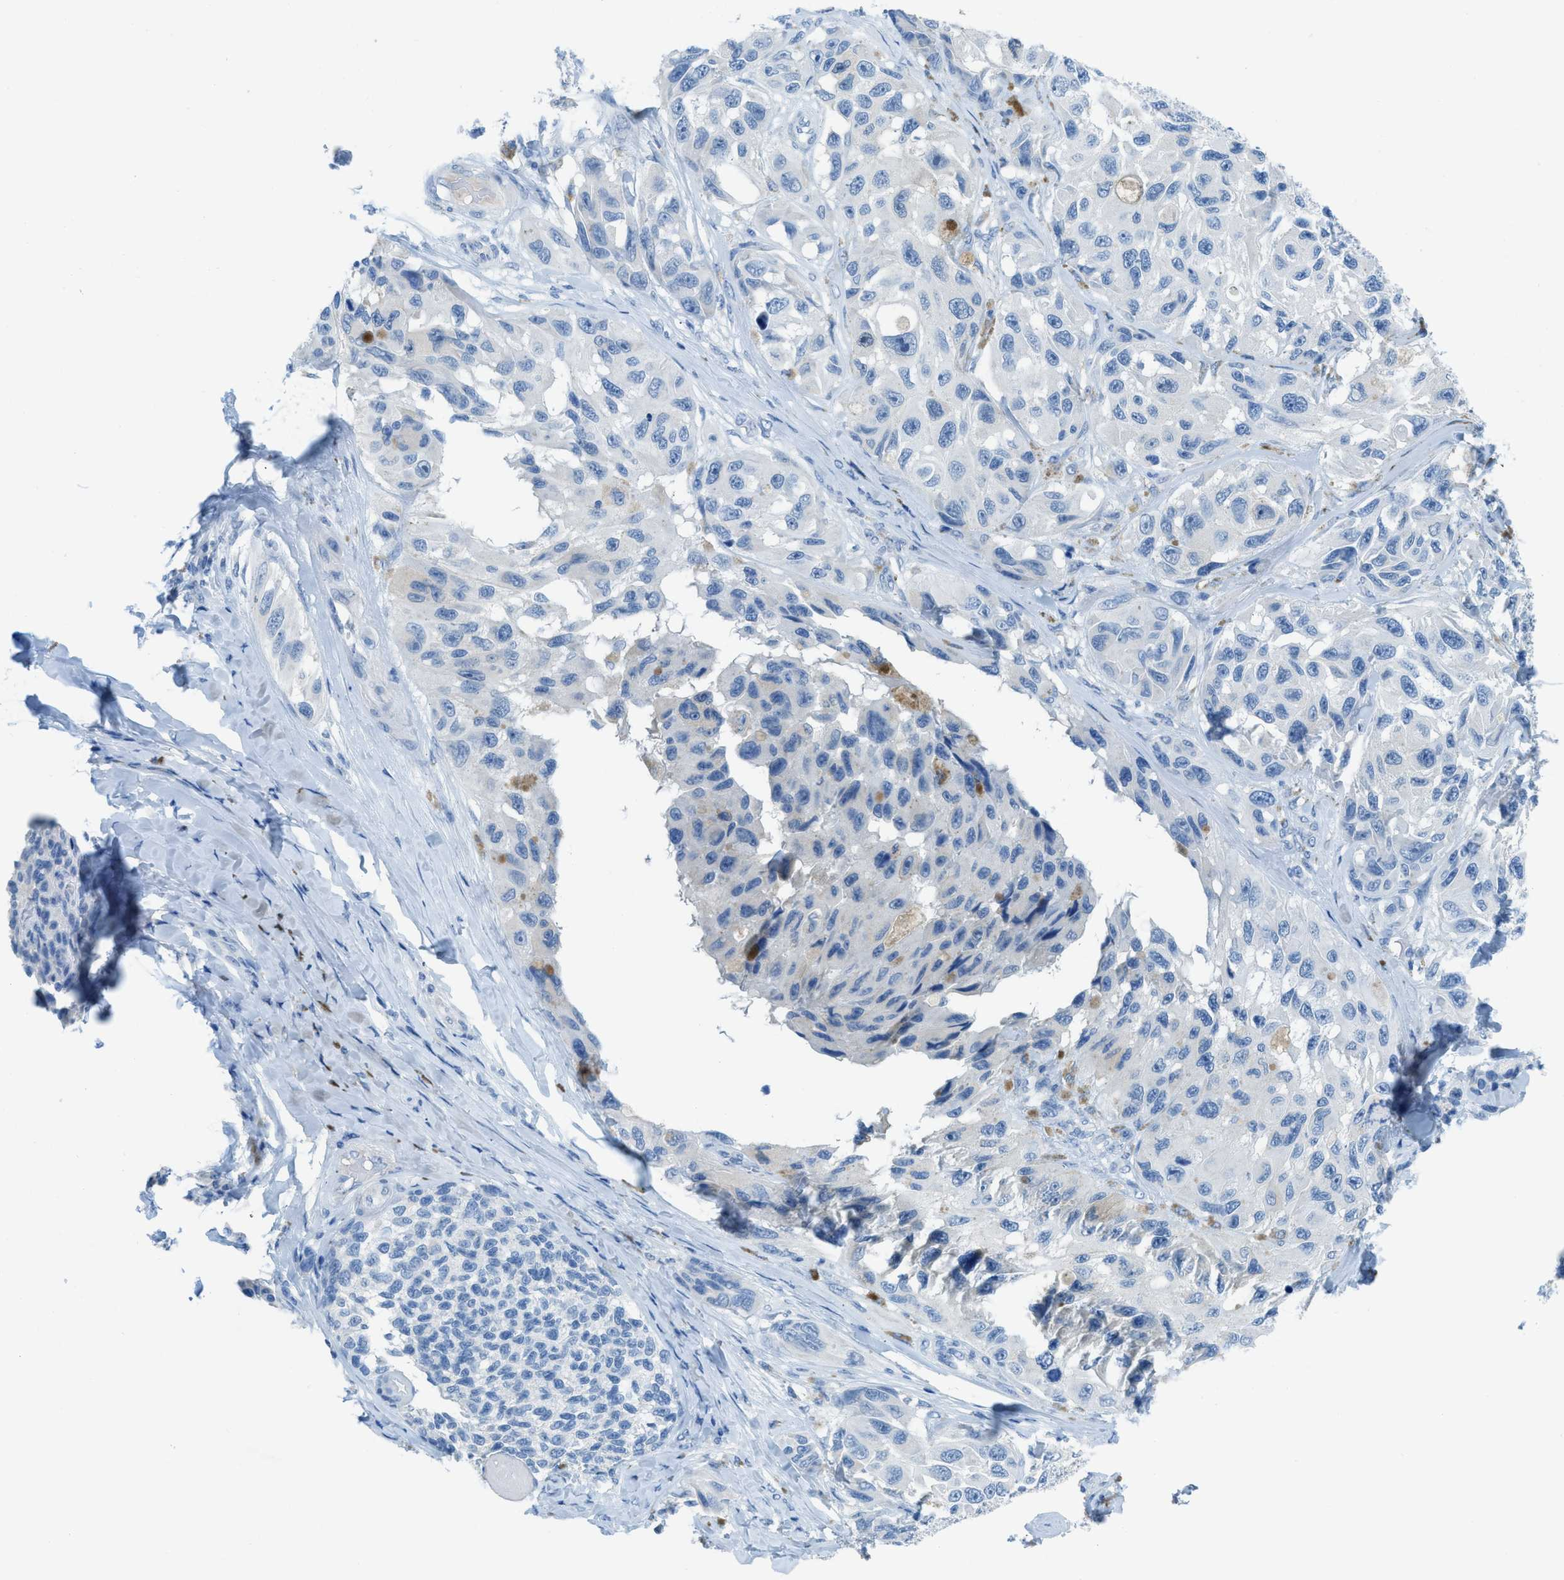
{"staining": {"intensity": "negative", "quantity": "none", "location": "none"}, "tissue": "melanoma", "cell_type": "Tumor cells", "image_type": "cancer", "snomed": [{"axis": "morphology", "description": "Malignant melanoma, NOS"}, {"axis": "topography", "description": "Skin"}], "caption": "An image of malignant melanoma stained for a protein exhibits no brown staining in tumor cells.", "gene": "ACAN", "patient": {"sex": "female", "age": 73}}